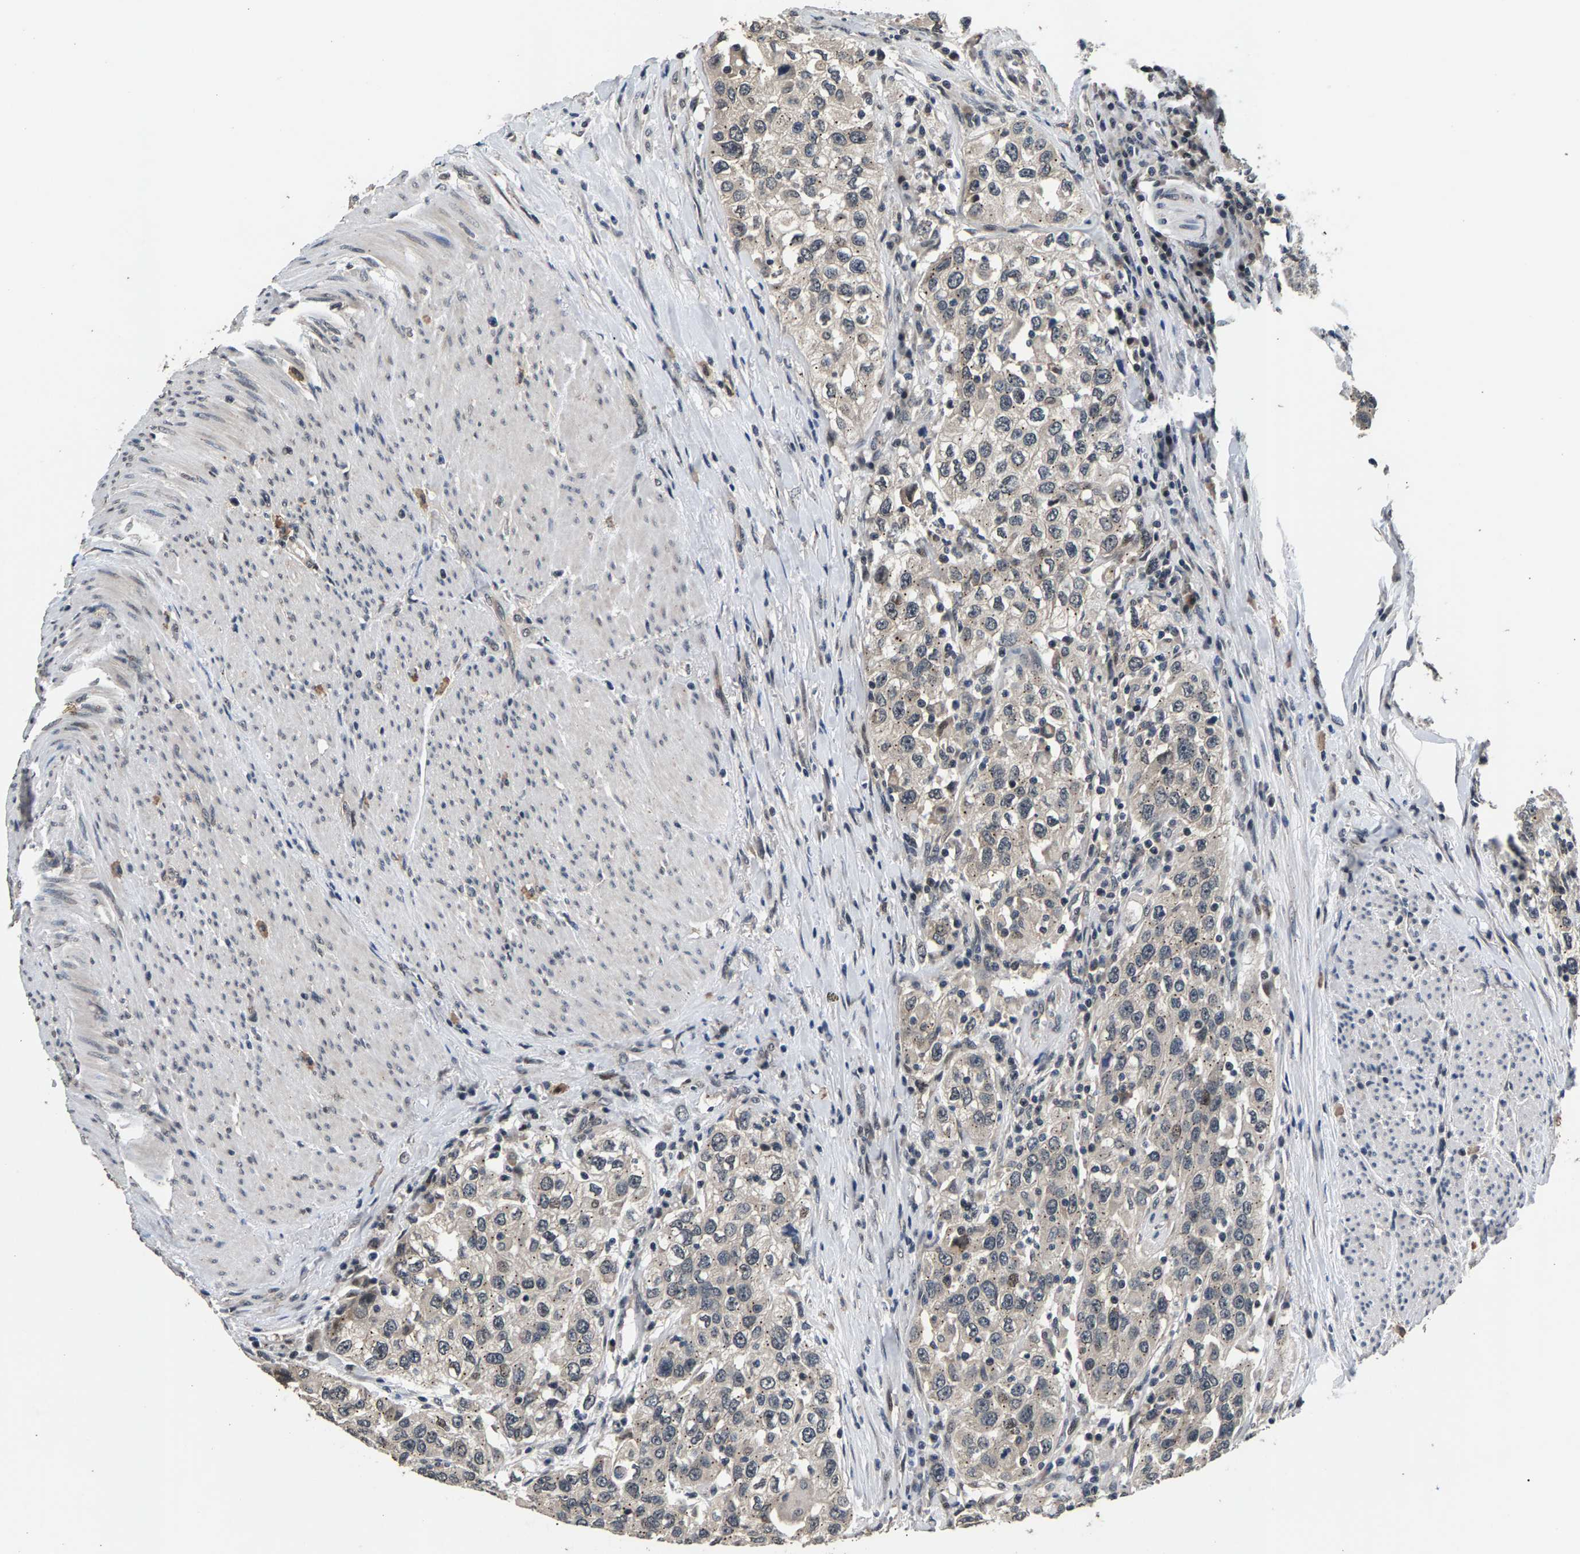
{"staining": {"intensity": "weak", "quantity": "<25%", "location": "nuclear"}, "tissue": "urothelial cancer", "cell_type": "Tumor cells", "image_type": "cancer", "snomed": [{"axis": "morphology", "description": "Urothelial carcinoma, High grade"}, {"axis": "topography", "description": "Urinary bladder"}], "caption": "Image shows no significant protein expression in tumor cells of urothelial carcinoma (high-grade).", "gene": "RBM33", "patient": {"sex": "female", "age": 80}}